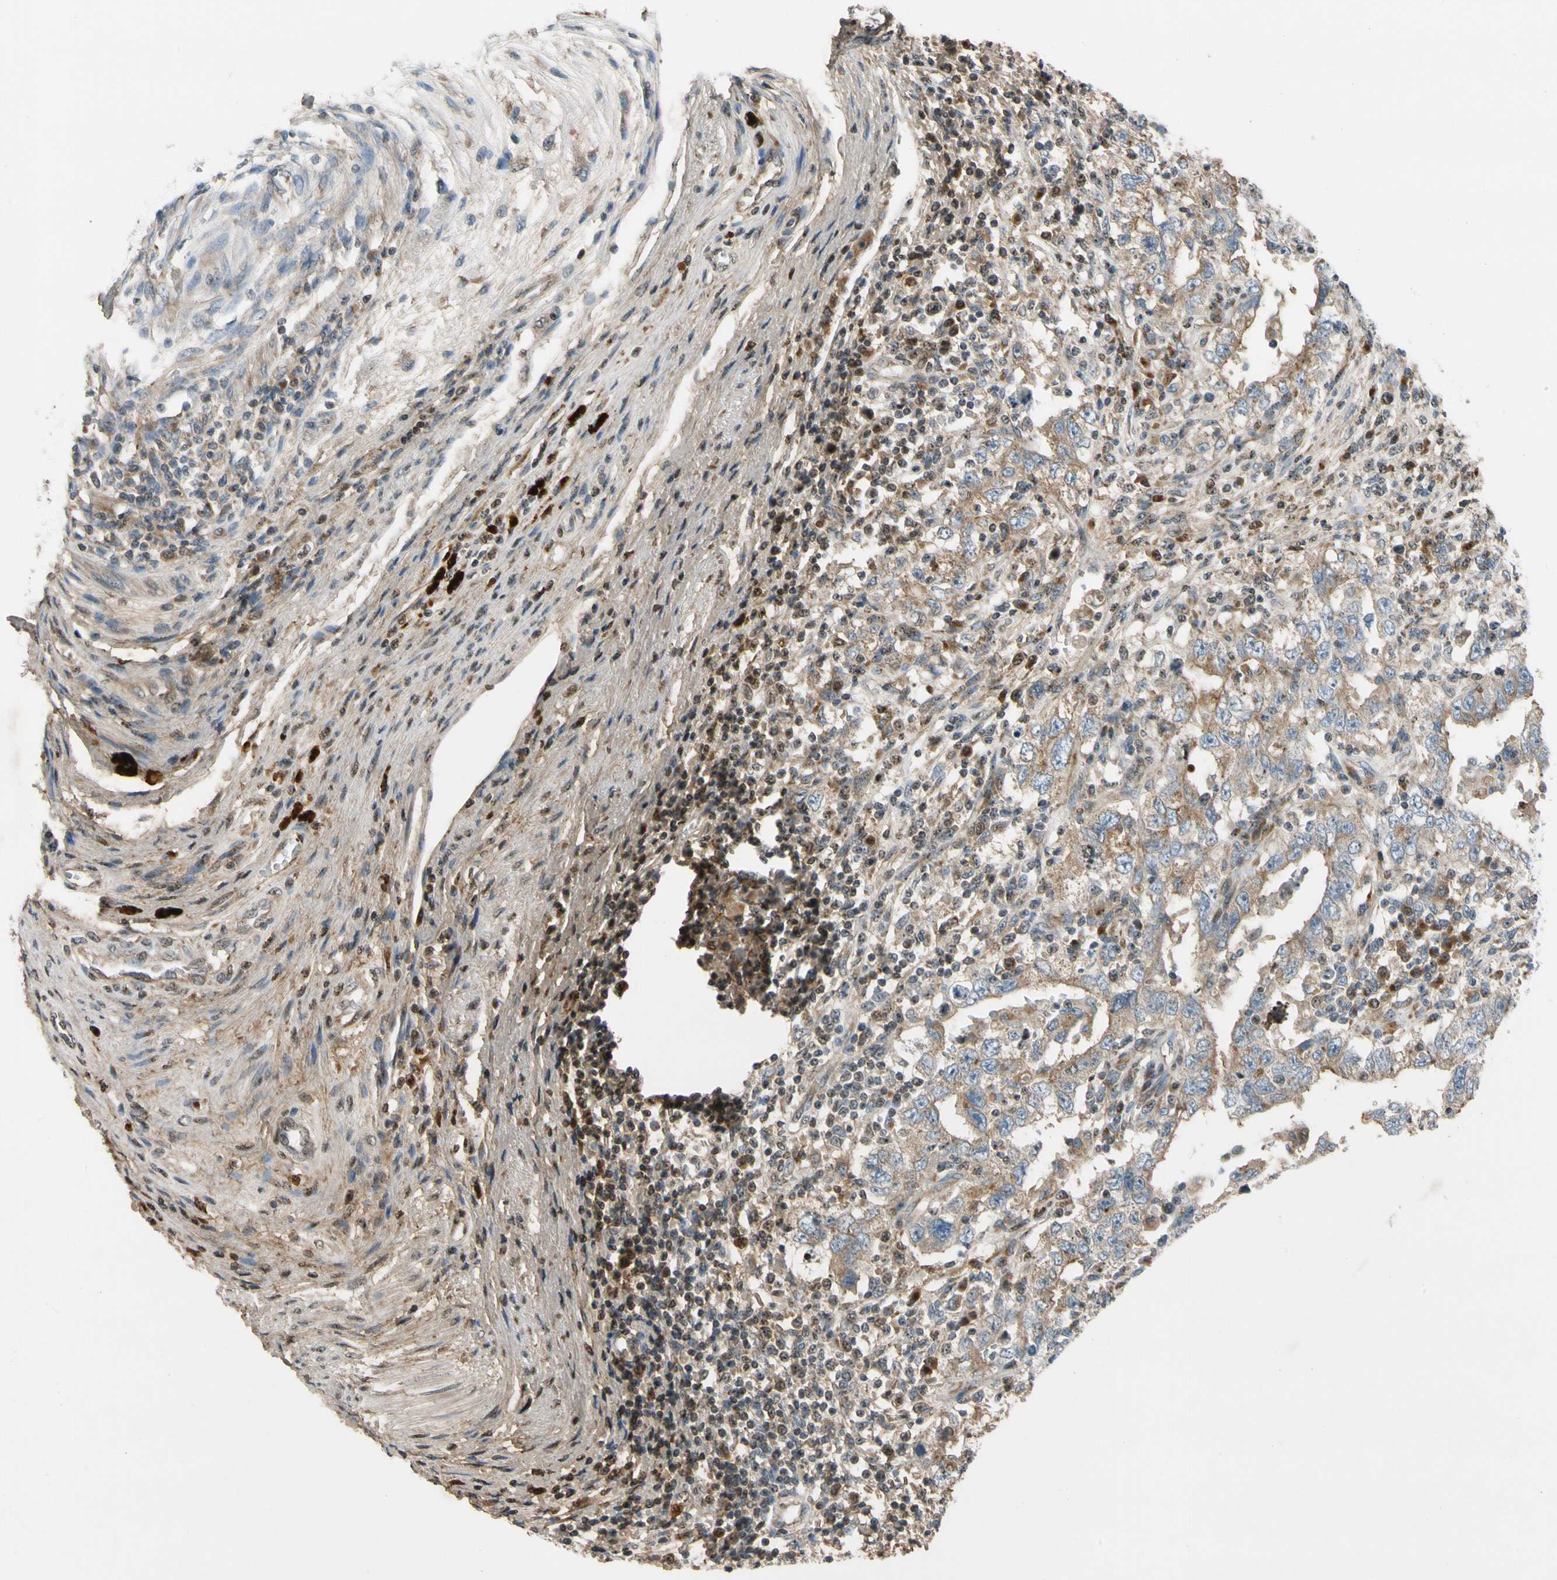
{"staining": {"intensity": "weak", "quantity": ">75%", "location": "cytoplasmic/membranous"}, "tissue": "testis cancer", "cell_type": "Tumor cells", "image_type": "cancer", "snomed": [{"axis": "morphology", "description": "Carcinoma, Embryonal, NOS"}, {"axis": "topography", "description": "Testis"}], "caption": "Human testis embryonal carcinoma stained for a protein (brown) reveals weak cytoplasmic/membranous positive expression in about >75% of tumor cells.", "gene": "MST1R", "patient": {"sex": "male", "age": 26}}